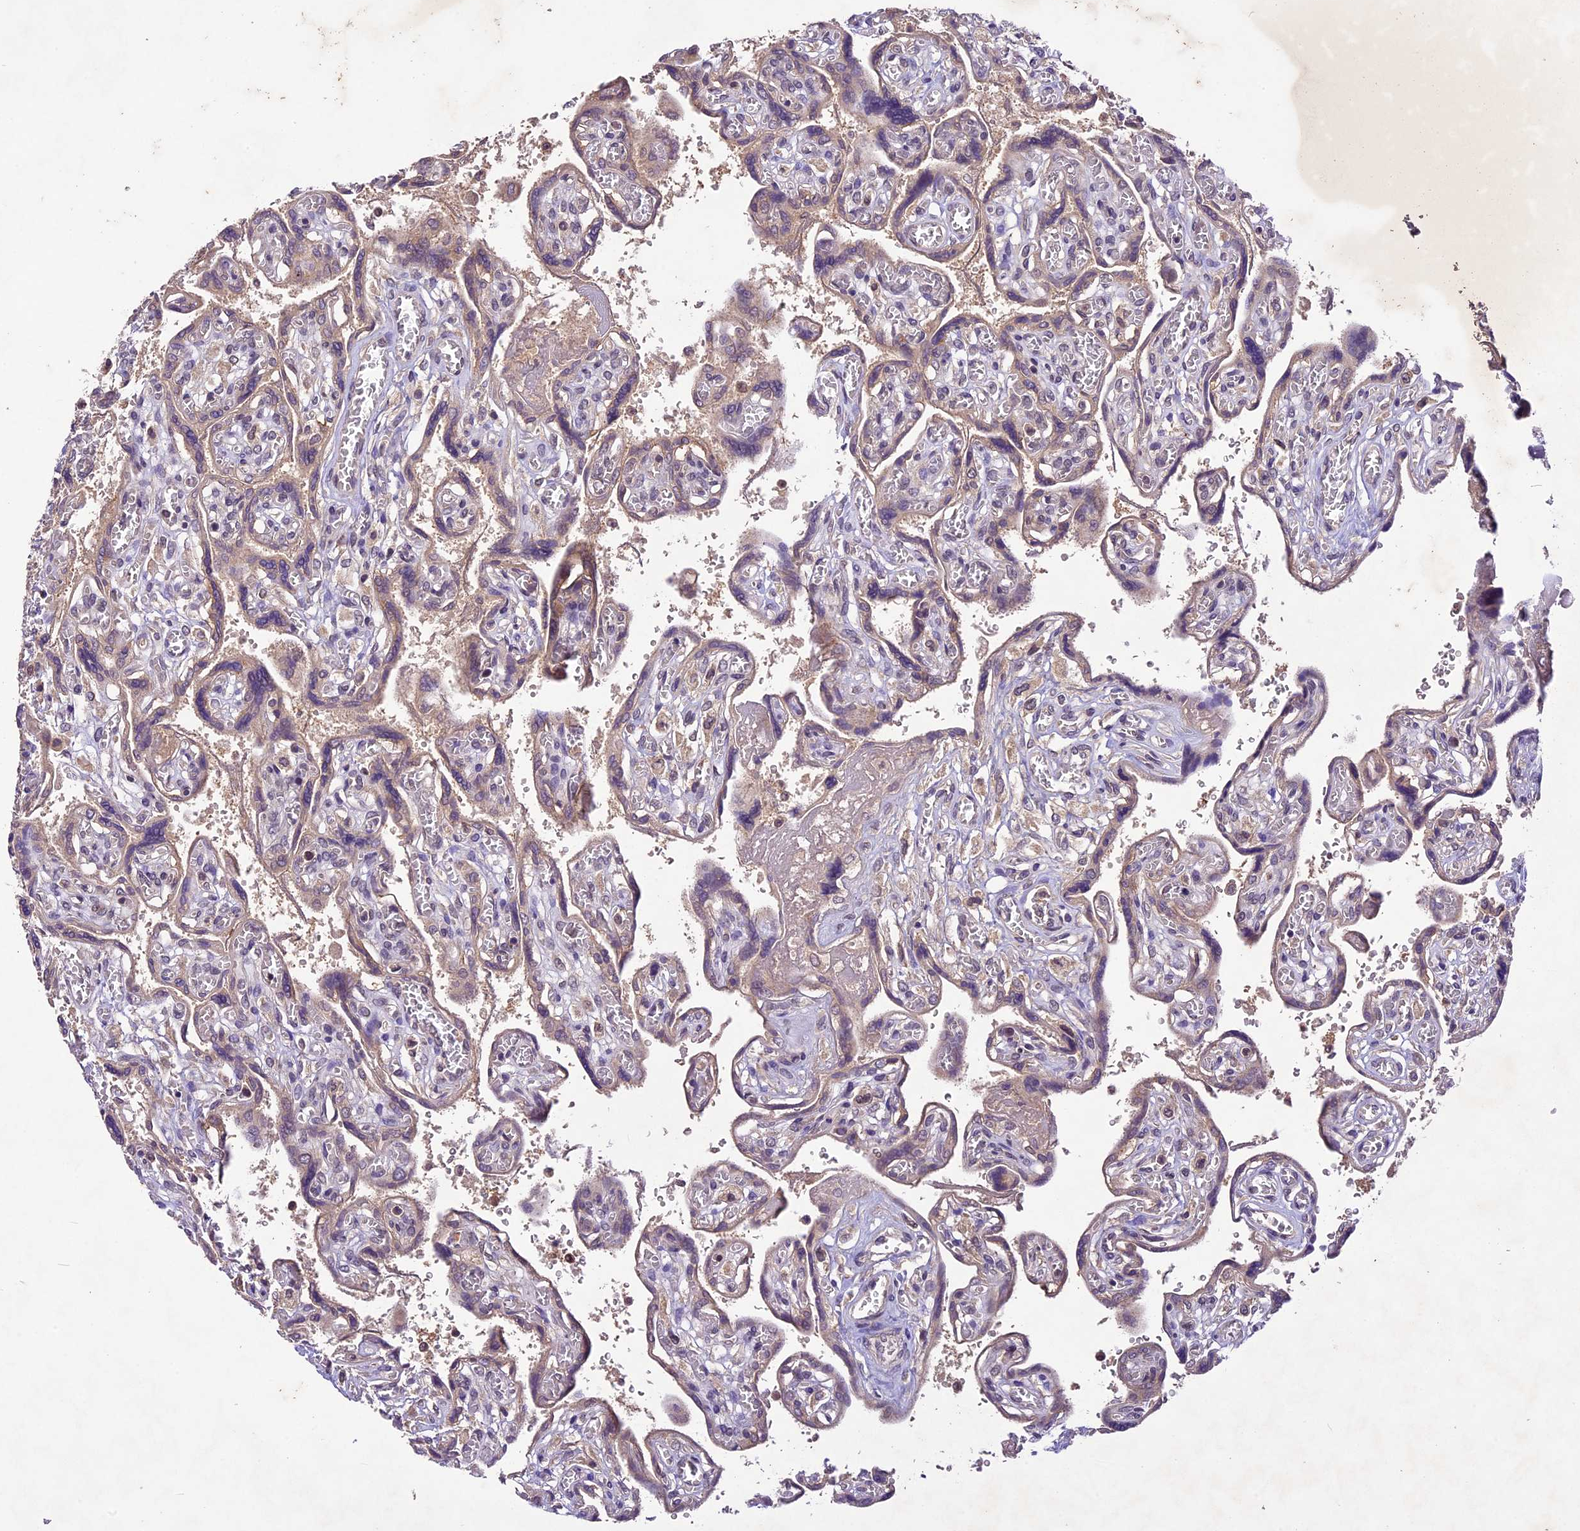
{"staining": {"intensity": "moderate", "quantity": "25%-75%", "location": "cytoplasmic/membranous"}, "tissue": "placenta", "cell_type": "Trophoblastic cells", "image_type": "normal", "snomed": [{"axis": "morphology", "description": "Normal tissue, NOS"}, {"axis": "topography", "description": "Placenta"}], "caption": "An IHC histopathology image of benign tissue is shown. Protein staining in brown shows moderate cytoplasmic/membranous positivity in placenta within trophoblastic cells.", "gene": "ATP10A", "patient": {"sex": "female", "age": 39}}